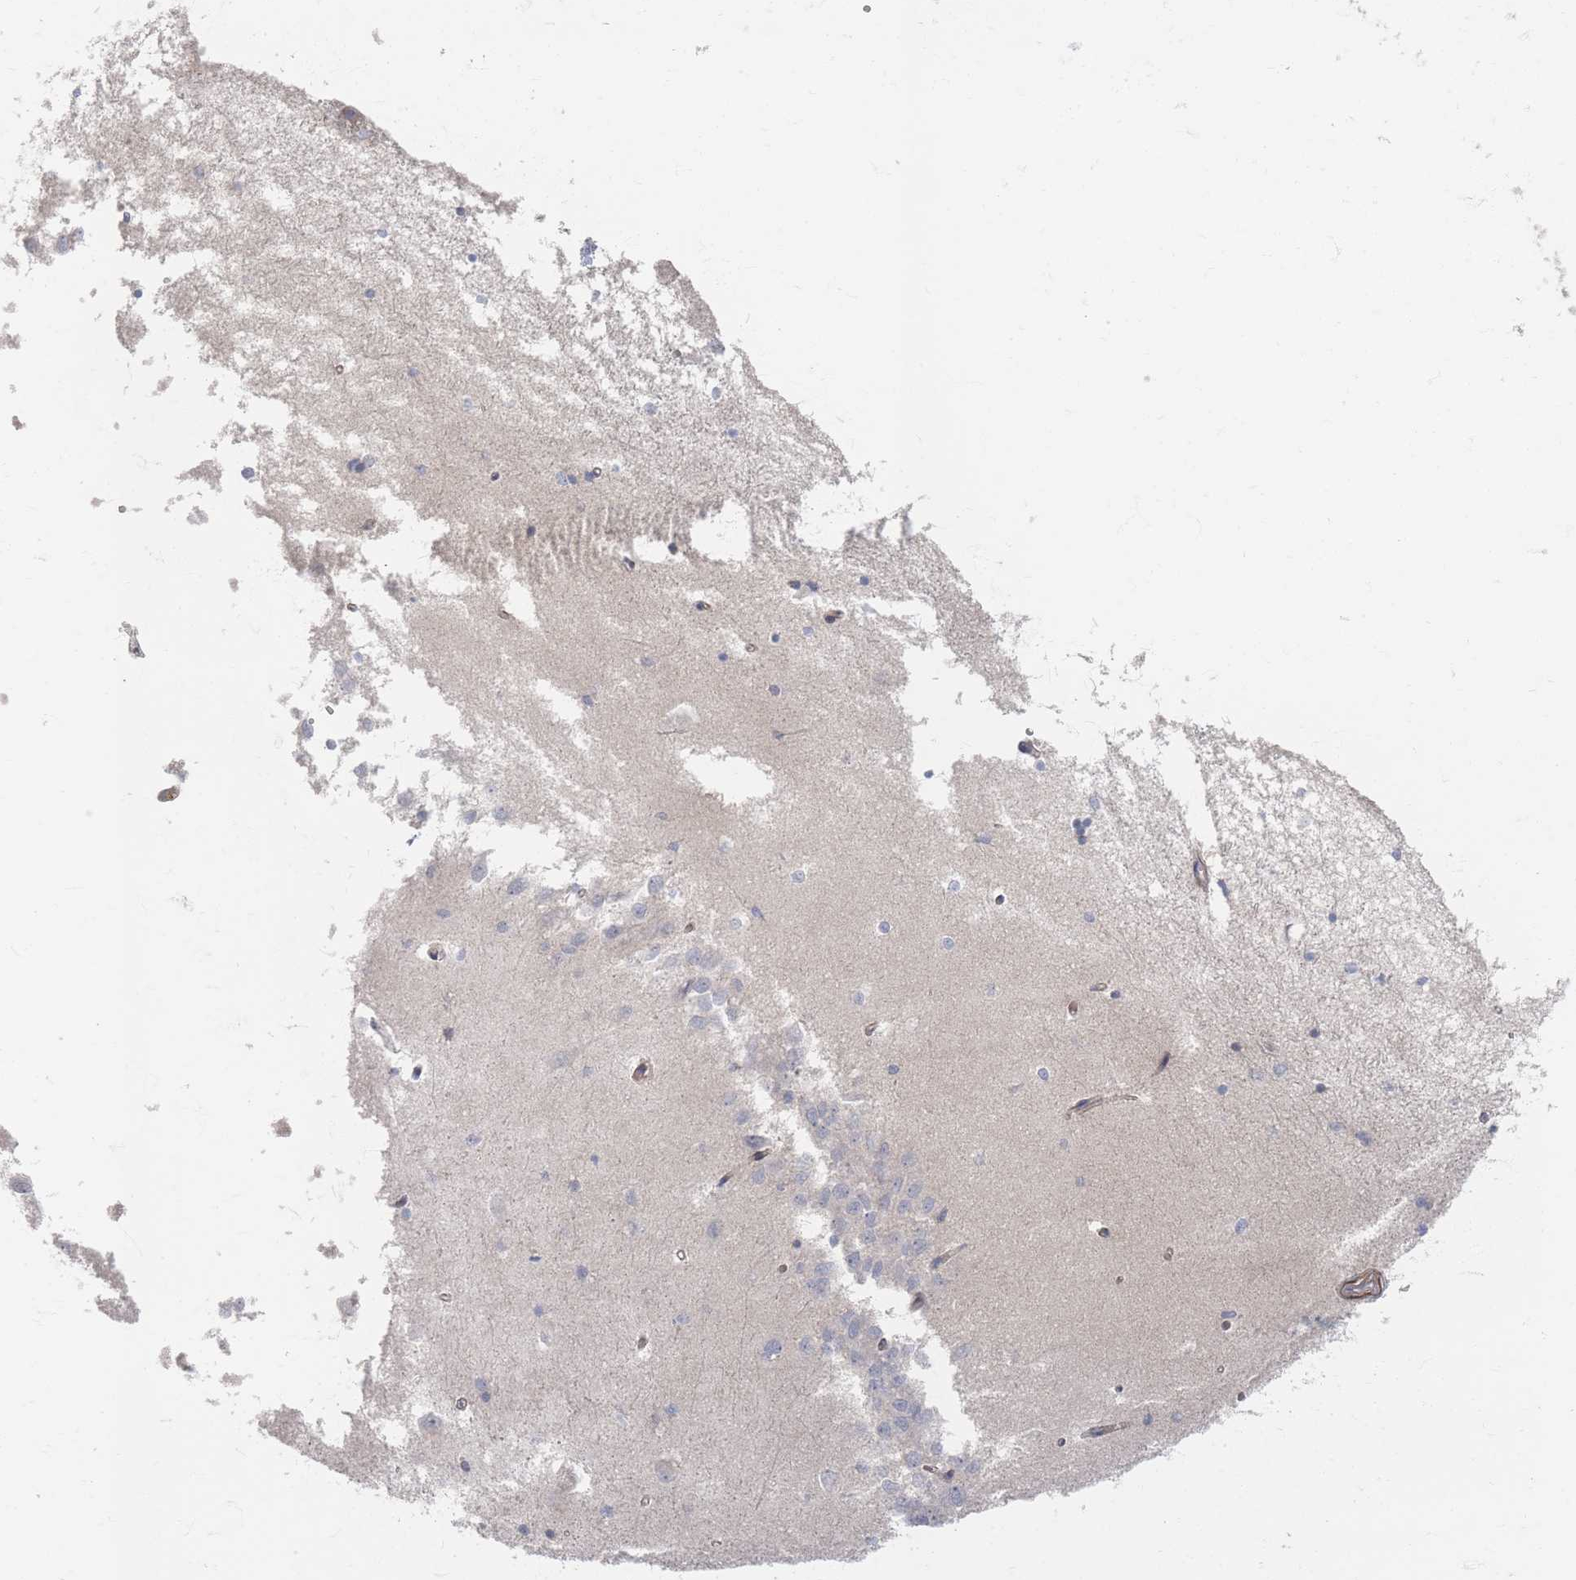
{"staining": {"intensity": "negative", "quantity": "none", "location": "none"}, "tissue": "hippocampus", "cell_type": "Glial cells", "image_type": "normal", "snomed": [{"axis": "morphology", "description": "Normal tissue, NOS"}, {"axis": "topography", "description": "Hippocampus"}], "caption": "This is an immunohistochemistry (IHC) histopathology image of unremarkable hippocampus. There is no positivity in glial cells.", "gene": "ZKSCAN7", "patient": {"sex": "male", "age": 45}}